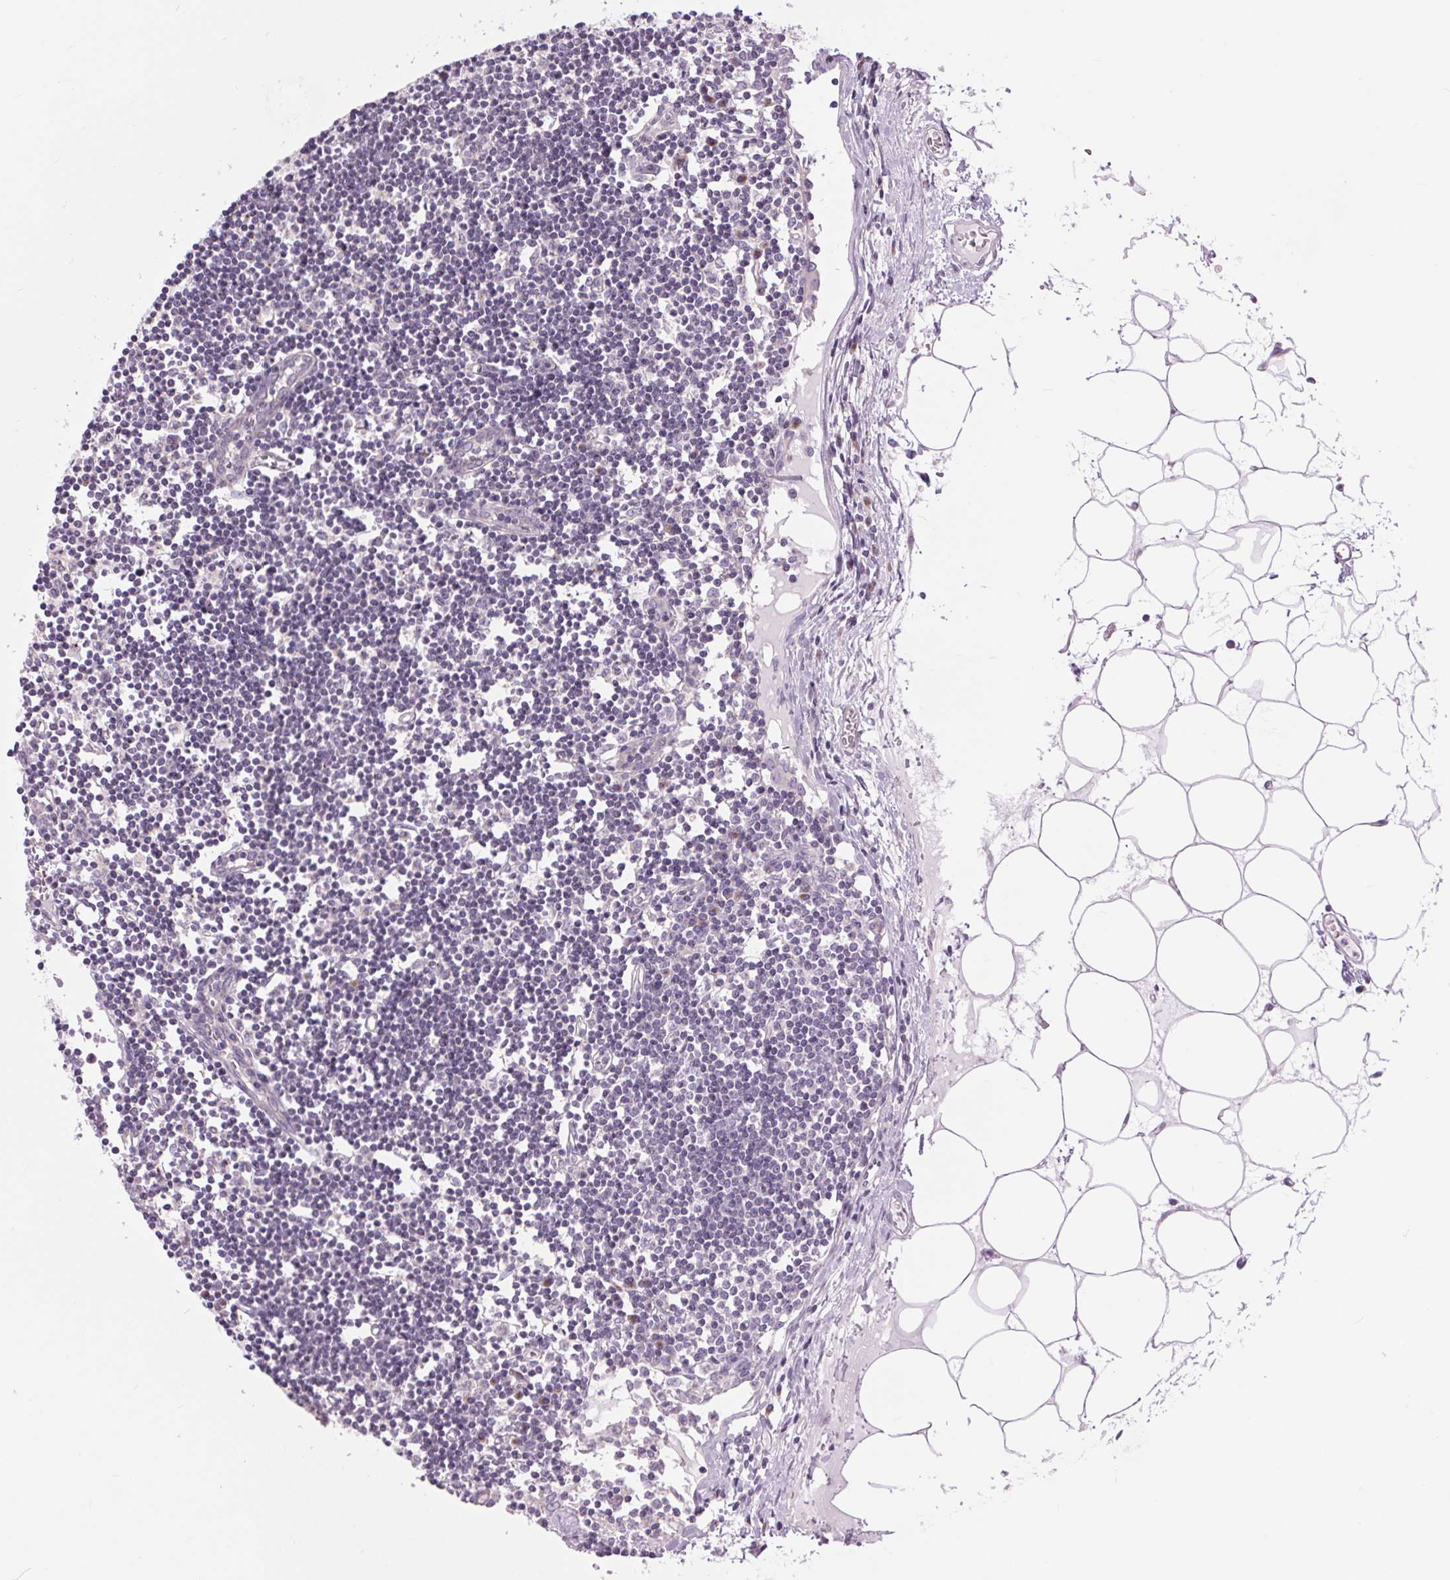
{"staining": {"intensity": "negative", "quantity": "none", "location": "none"}, "tissue": "lymph node", "cell_type": "Germinal center cells", "image_type": "normal", "snomed": [{"axis": "morphology", "description": "Normal tissue, NOS"}, {"axis": "topography", "description": "Lymph node"}], "caption": "Micrograph shows no significant protein staining in germinal center cells of unremarkable lymph node.", "gene": "CTNNA3", "patient": {"sex": "female", "age": 65}}